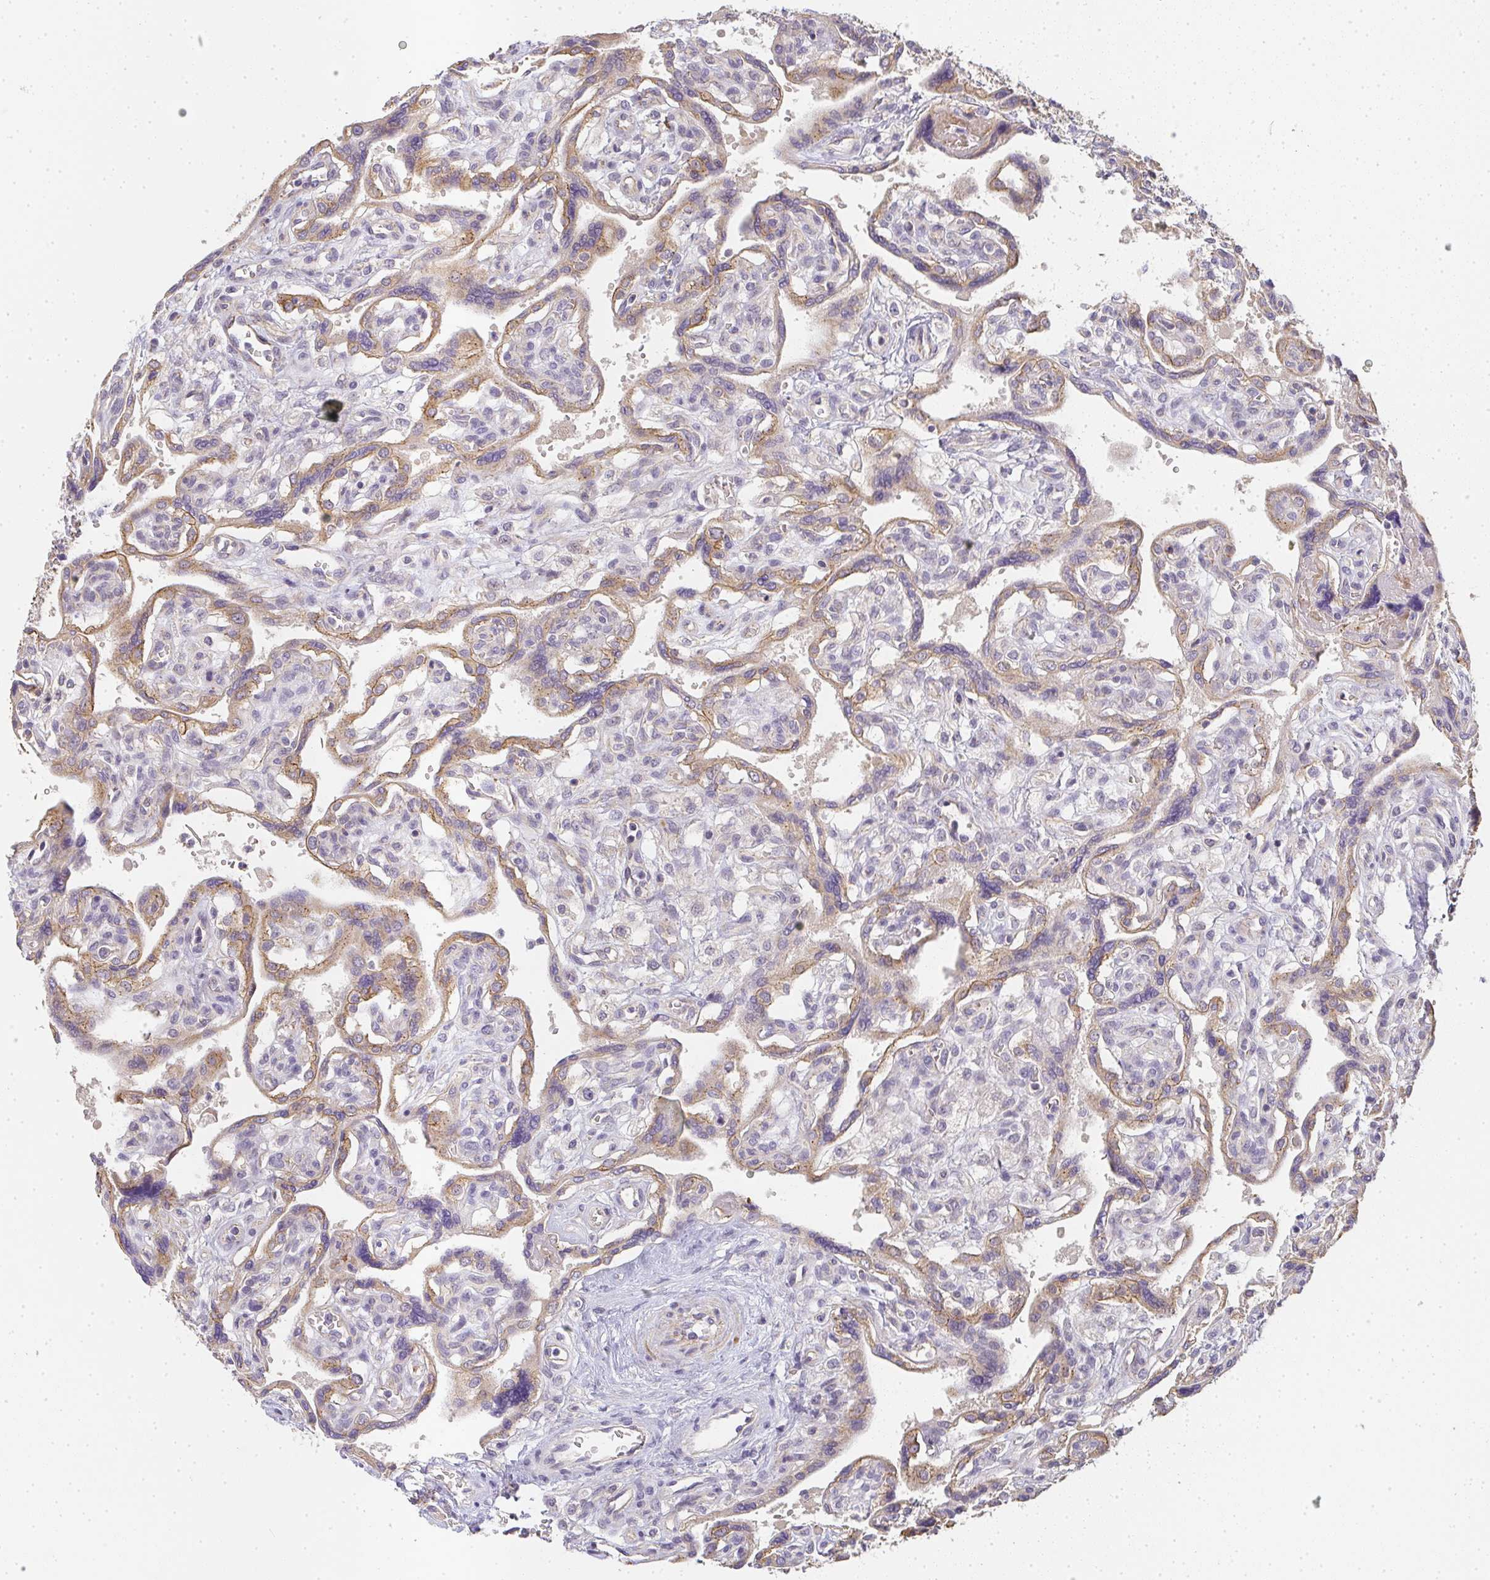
{"staining": {"intensity": "weak", "quantity": "25%-75%", "location": "cytoplasmic/membranous"}, "tissue": "placenta", "cell_type": "Trophoblastic cells", "image_type": "normal", "snomed": [{"axis": "morphology", "description": "Normal tissue, NOS"}, {"axis": "topography", "description": "Placenta"}], "caption": "Protein staining of normal placenta shows weak cytoplasmic/membranous expression in approximately 25%-75% of trophoblastic cells. The staining is performed using DAB (3,3'-diaminobenzidine) brown chromogen to label protein expression. The nuclei are counter-stained blue using hematoxylin.", "gene": "SLC35B3", "patient": {"sex": "female", "age": 39}}